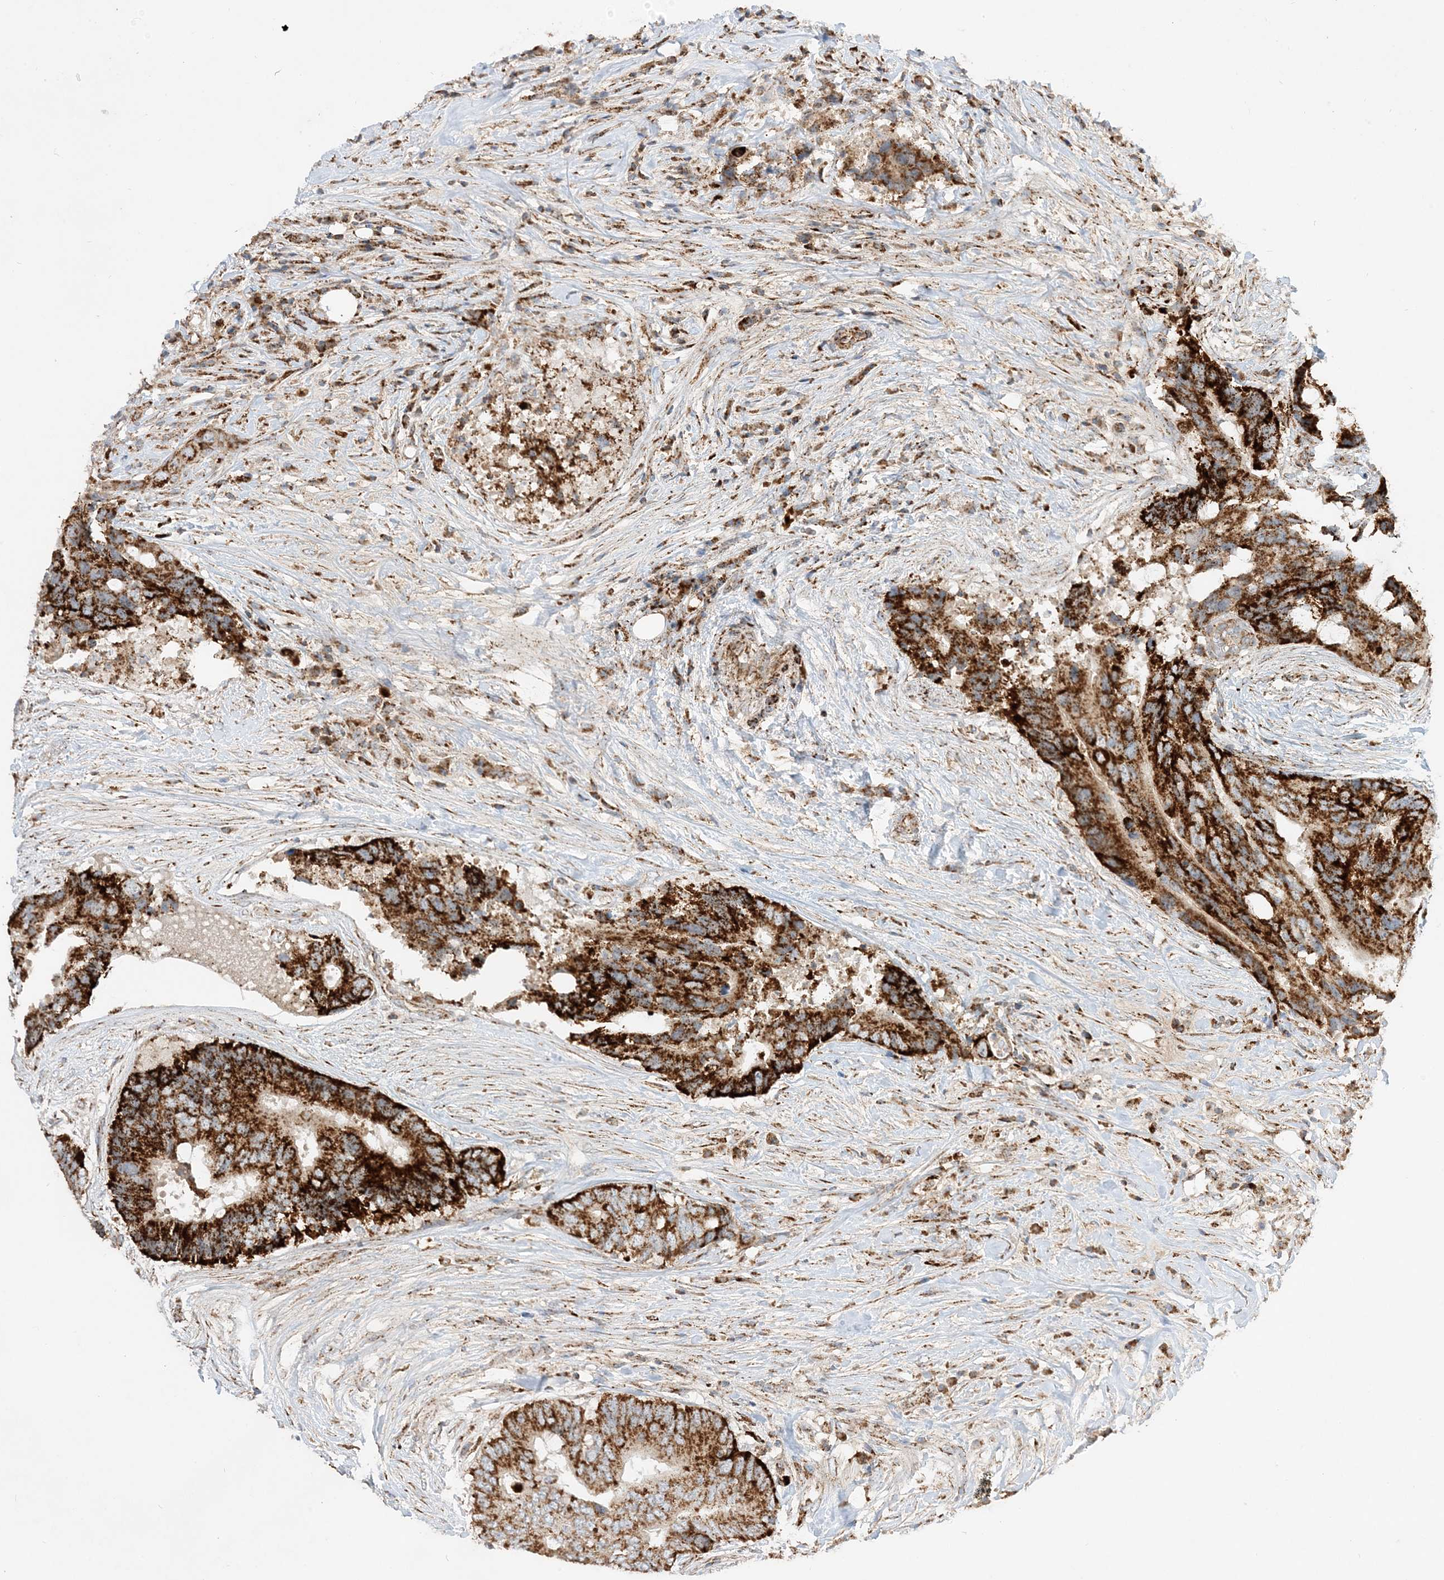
{"staining": {"intensity": "strong", "quantity": ">75%", "location": "cytoplasmic/membranous"}, "tissue": "colorectal cancer", "cell_type": "Tumor cells", "image_type": "cancer", "snomed": [{"axis": "morphology", "description": "Adenocarcinoma, NOS"}, {"axis": "topography", "description": "Colon"}], "caption": "Tumor cells display strong cytoplasmic/membranous expression in about >75% of cells in colorectal cancer.", "gene": "NDUFAF3", "patient": {"sex": "male", "age": 71}}